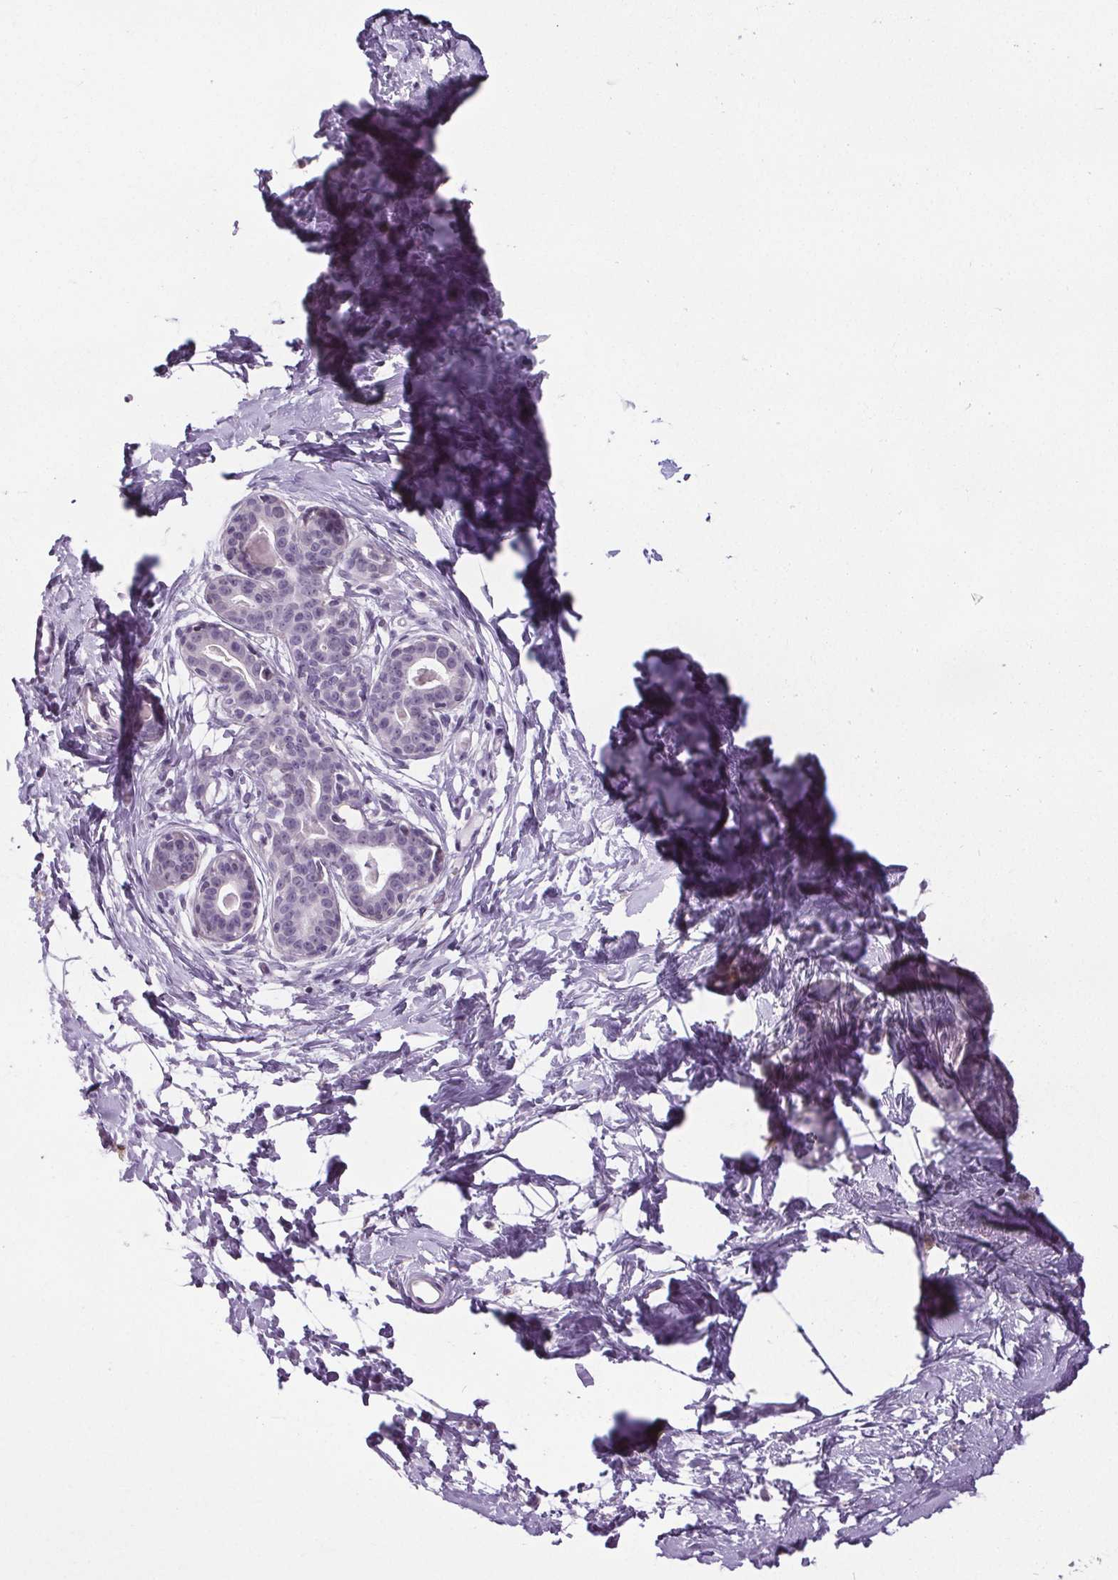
{"staining": {"intensity": "negative", "quantity": "none", "location": "none"}, "tissue": "breast", "cell_type": "Adipocytes", "image_type": "normal", "snomed": [{"axis": "morphology", "description": "Normal tissue, NOS"}, {"axis": "topography", "description": "Breast"}], "caption": "Immunohistochemical staining of normal breast exhibits no significant staining in adipocytes.", "gene": "TMEM240", "patient": {"sex": "female", "age": 45}}